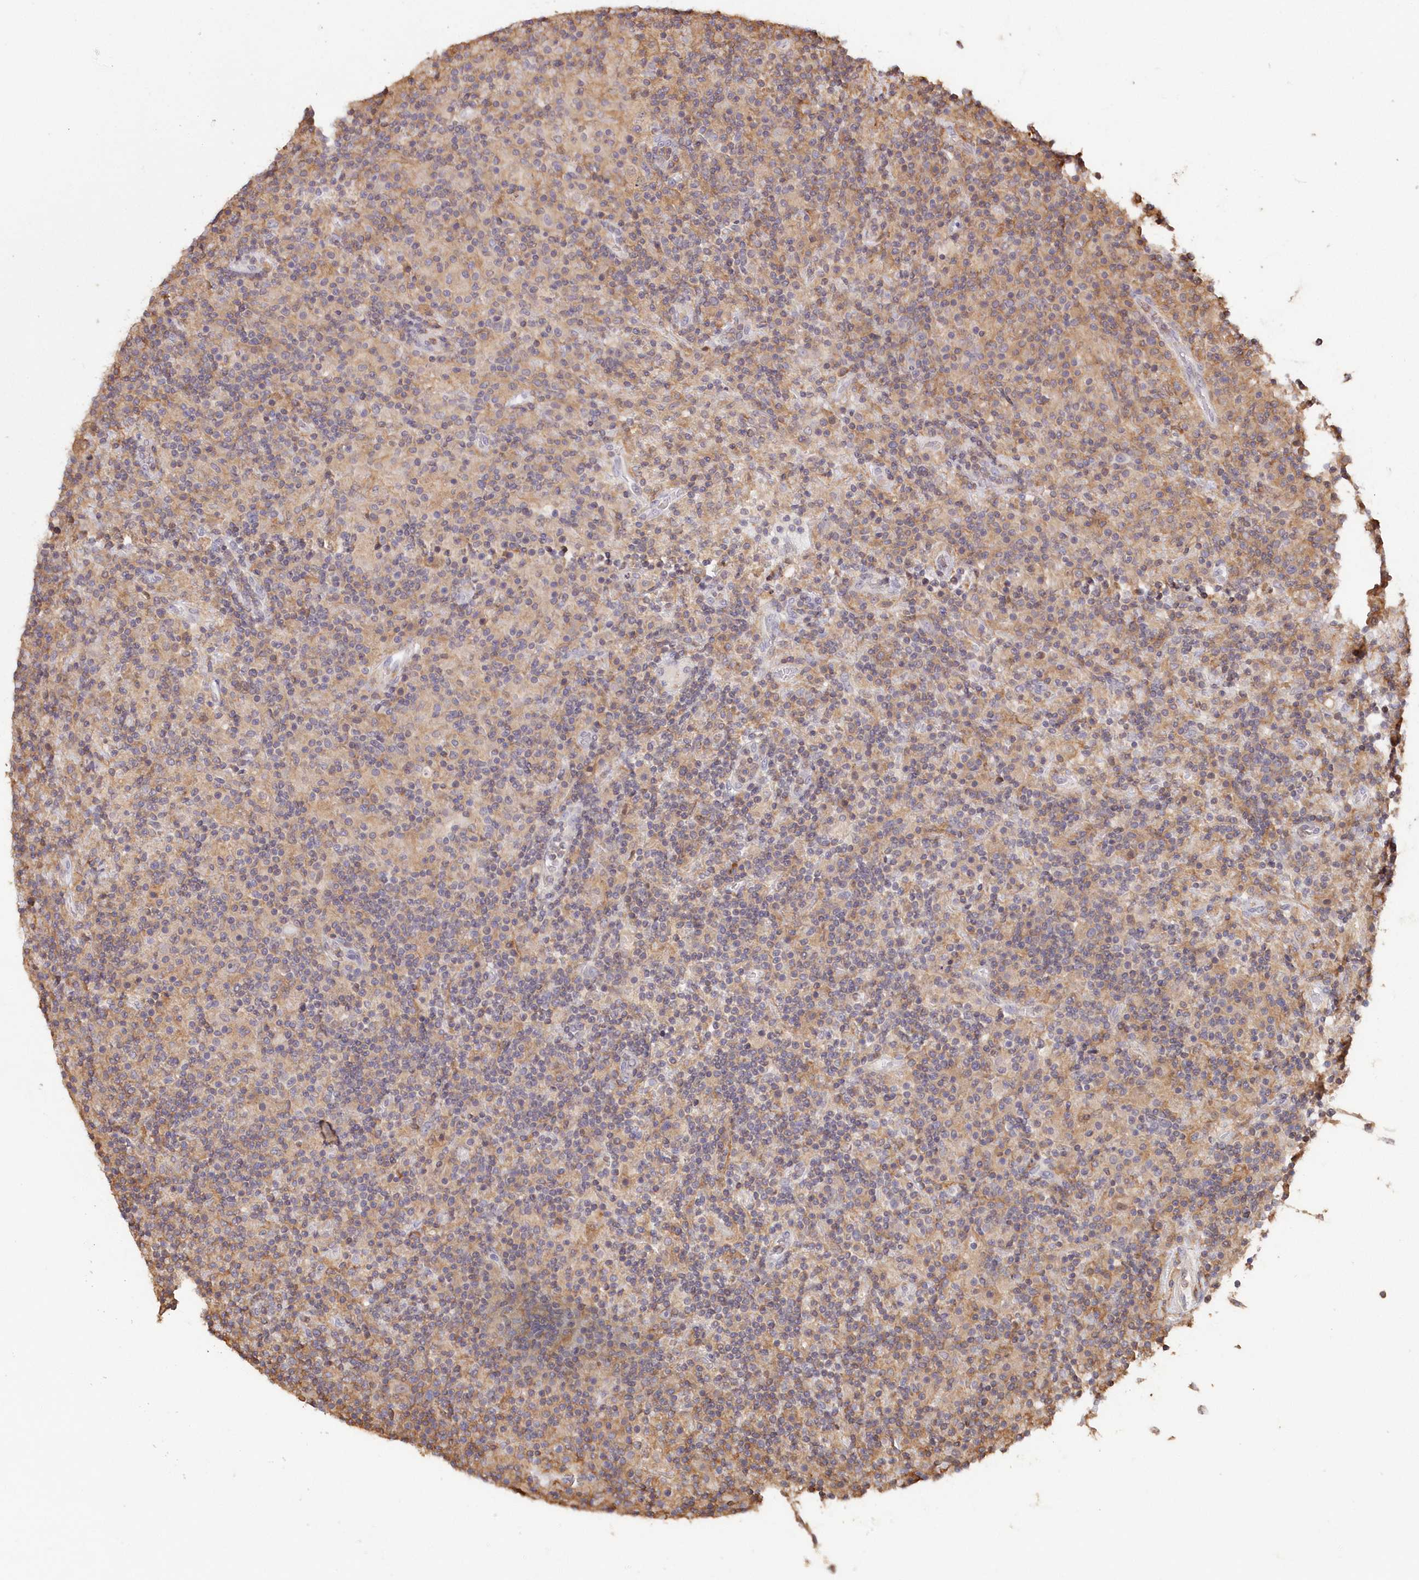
{"staining": {"intensity": "weak", "quantity": "<25%", "location": "cytoplasmic/membranous"}, "tissue": "lymphoma", "cell_type": "Tumor cells", "image_type": "cancer", "snomed": [{"axis": "morphology", "description": "Hodgkin's disease, NOS"}, {"axis": "topography", "description": "Lymph node"}], "caption": "Protein analysis of lymphoma demonstrates no significant expression in tumor cells.", "gene": "SNED1", "patient": {"sex": "male", "age": 70}}